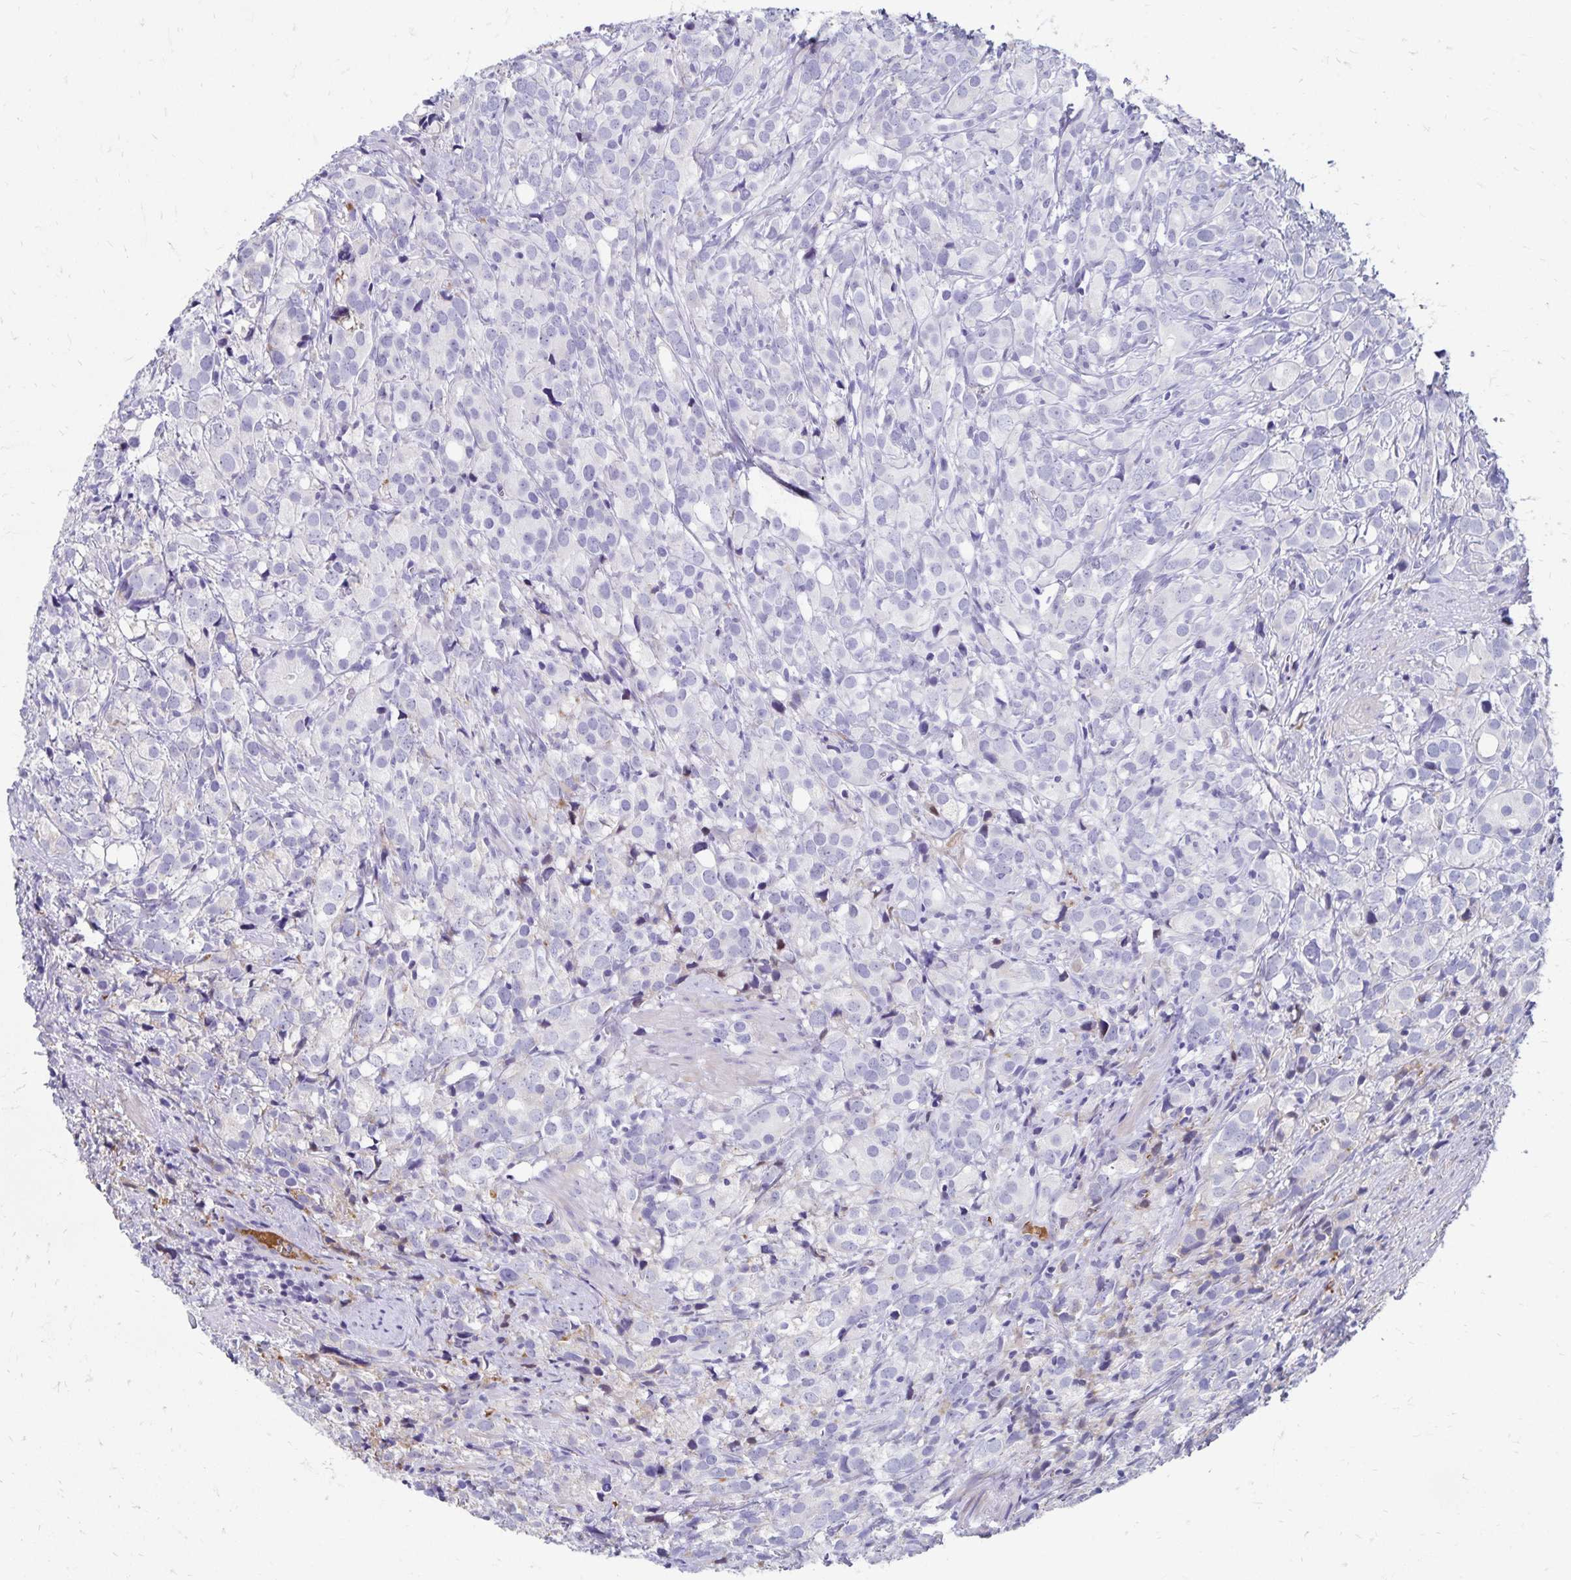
{"staining": {"intensity": "moderate", "quantity": "<25%", "location": "cytoplasmic/membranous"}, "tissue": "prostate cancer", "cell_type": "Tumor cells", "image_type": "cancer", "snomed": [{"axis": "morphology", "description": "Adenocarcinoma, High grade"}, {"axis": "topography", "description": "Prostate"}], "caption": "A high-resolution photomicrograph shows IHC staining of prostate high-grade adenocarcinoma, which reveals moderate cytoplasmic/membranous staining in approximately <25% of tumor cells.", "gene": "NECAP1", "patient": {"sex": "male", "age": 86}}